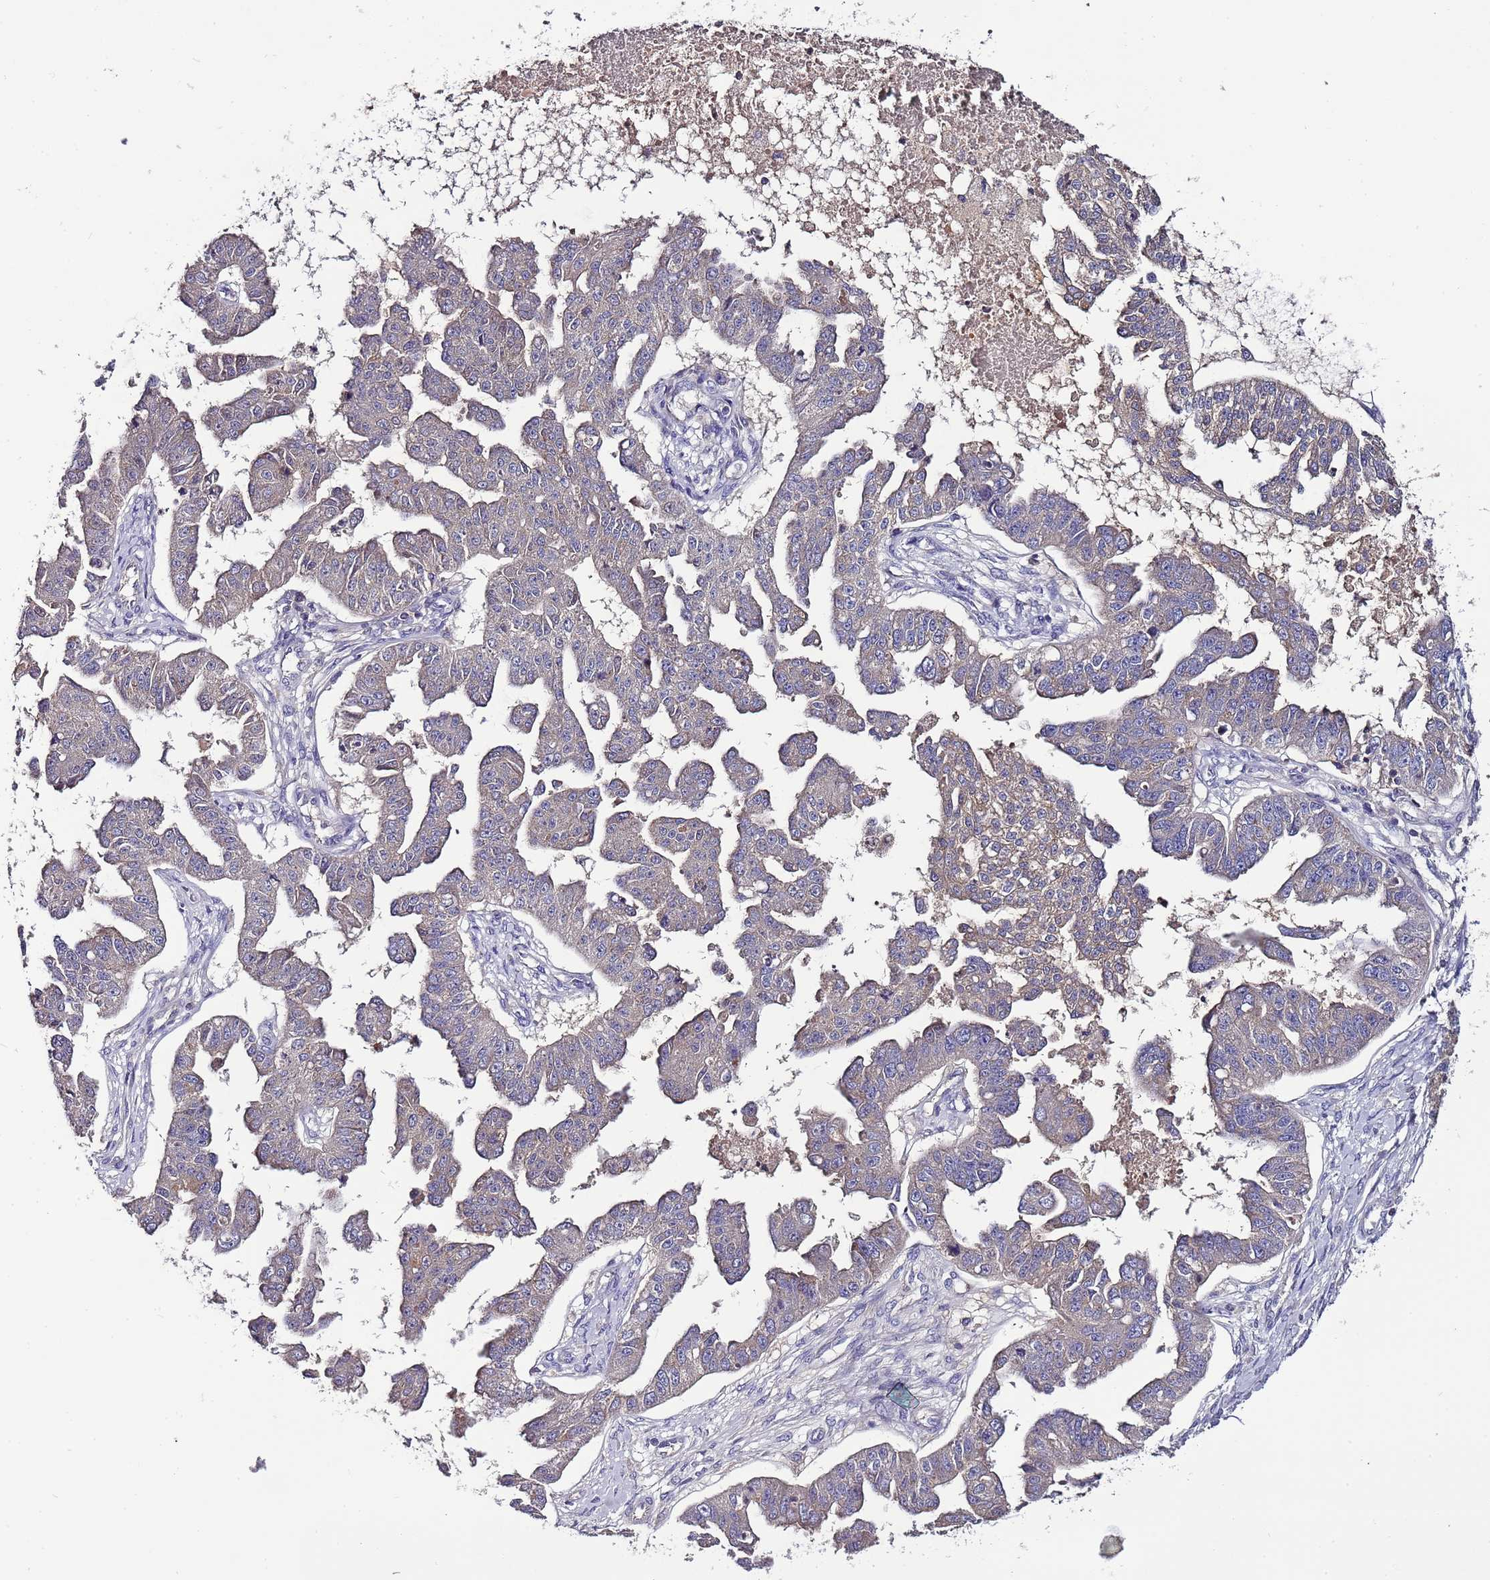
{"staining": {"intensity": "weak", "quantity": "<25%", "location": "cytoplasmic/membranous"}, "tissue": "ovarian cancer", "cell_type": "Tumor cells", "image_type": "cancer", "snomed": [{"axis": "morphology", "description": "Cystadenocarcinoma, serous, NOS"}, {"axis": "topography", "description": "Ovary"}], "caption": "IHC image of human ovarian serous cystadenocarcinoma stained for a protein (brown), which demonstrates no expression in tumor cells.", "gene": "IGIP", "patient": {"sex": "female", "age": 58}}